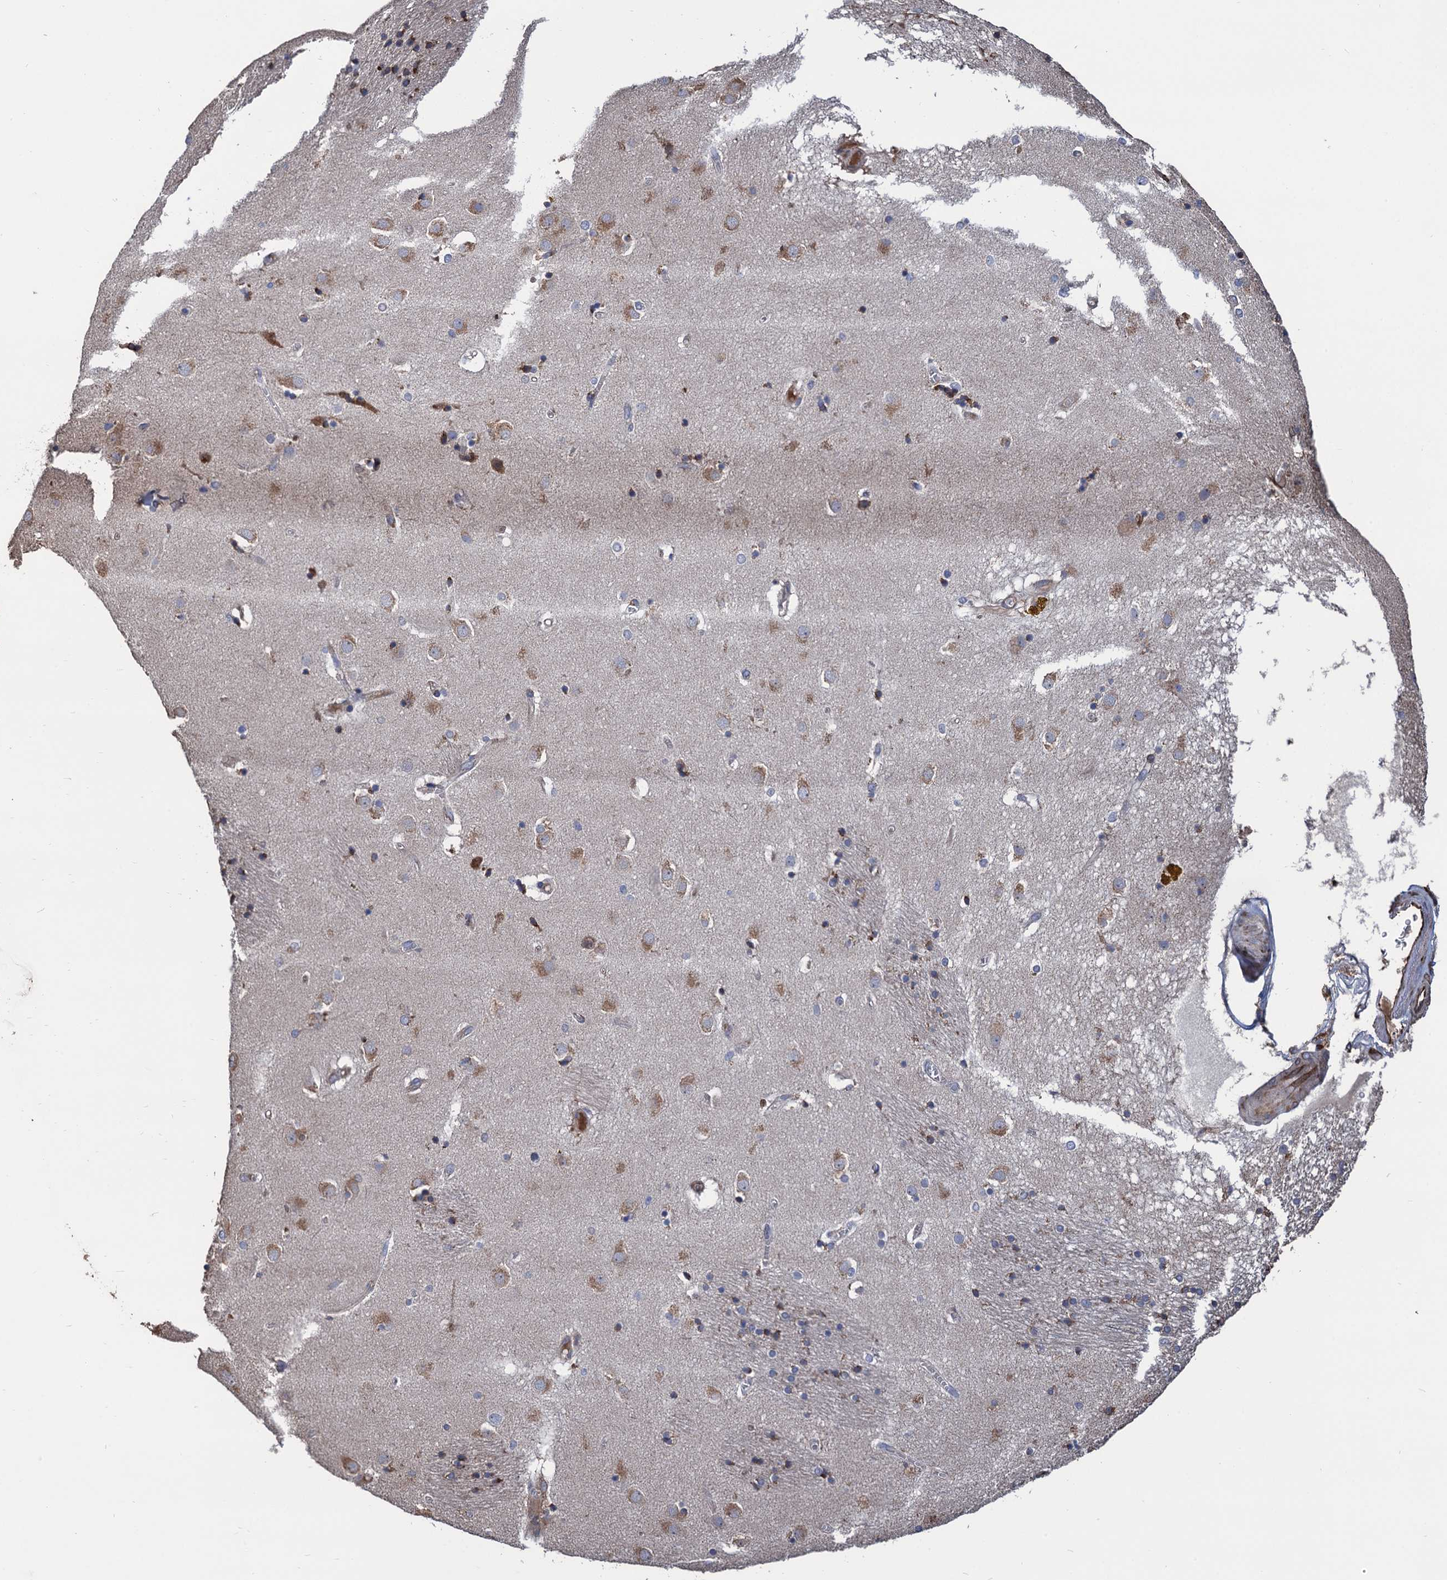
{"staining": {"intensity": "weak", "quantity": "25%-75%", "location": "cytoplasmic/membranous"}, "tissue": "caudate", "cell_type": "Glial cells", "image_type": "normal", "snomed": [{"axis": "morphology", "description": "Normal tissue, NOS"}, {"axis": "topography", "description": "Lateral ventricle wall"}], "caption": "Approximately 25%-75% of glial cells in benign caudate show weak cytoplasmic/membranous protein expression as visualized by brown immunohistochemical staining.", "gene": "CNNM1", "patient": {"sex": "male", "age": 70}}